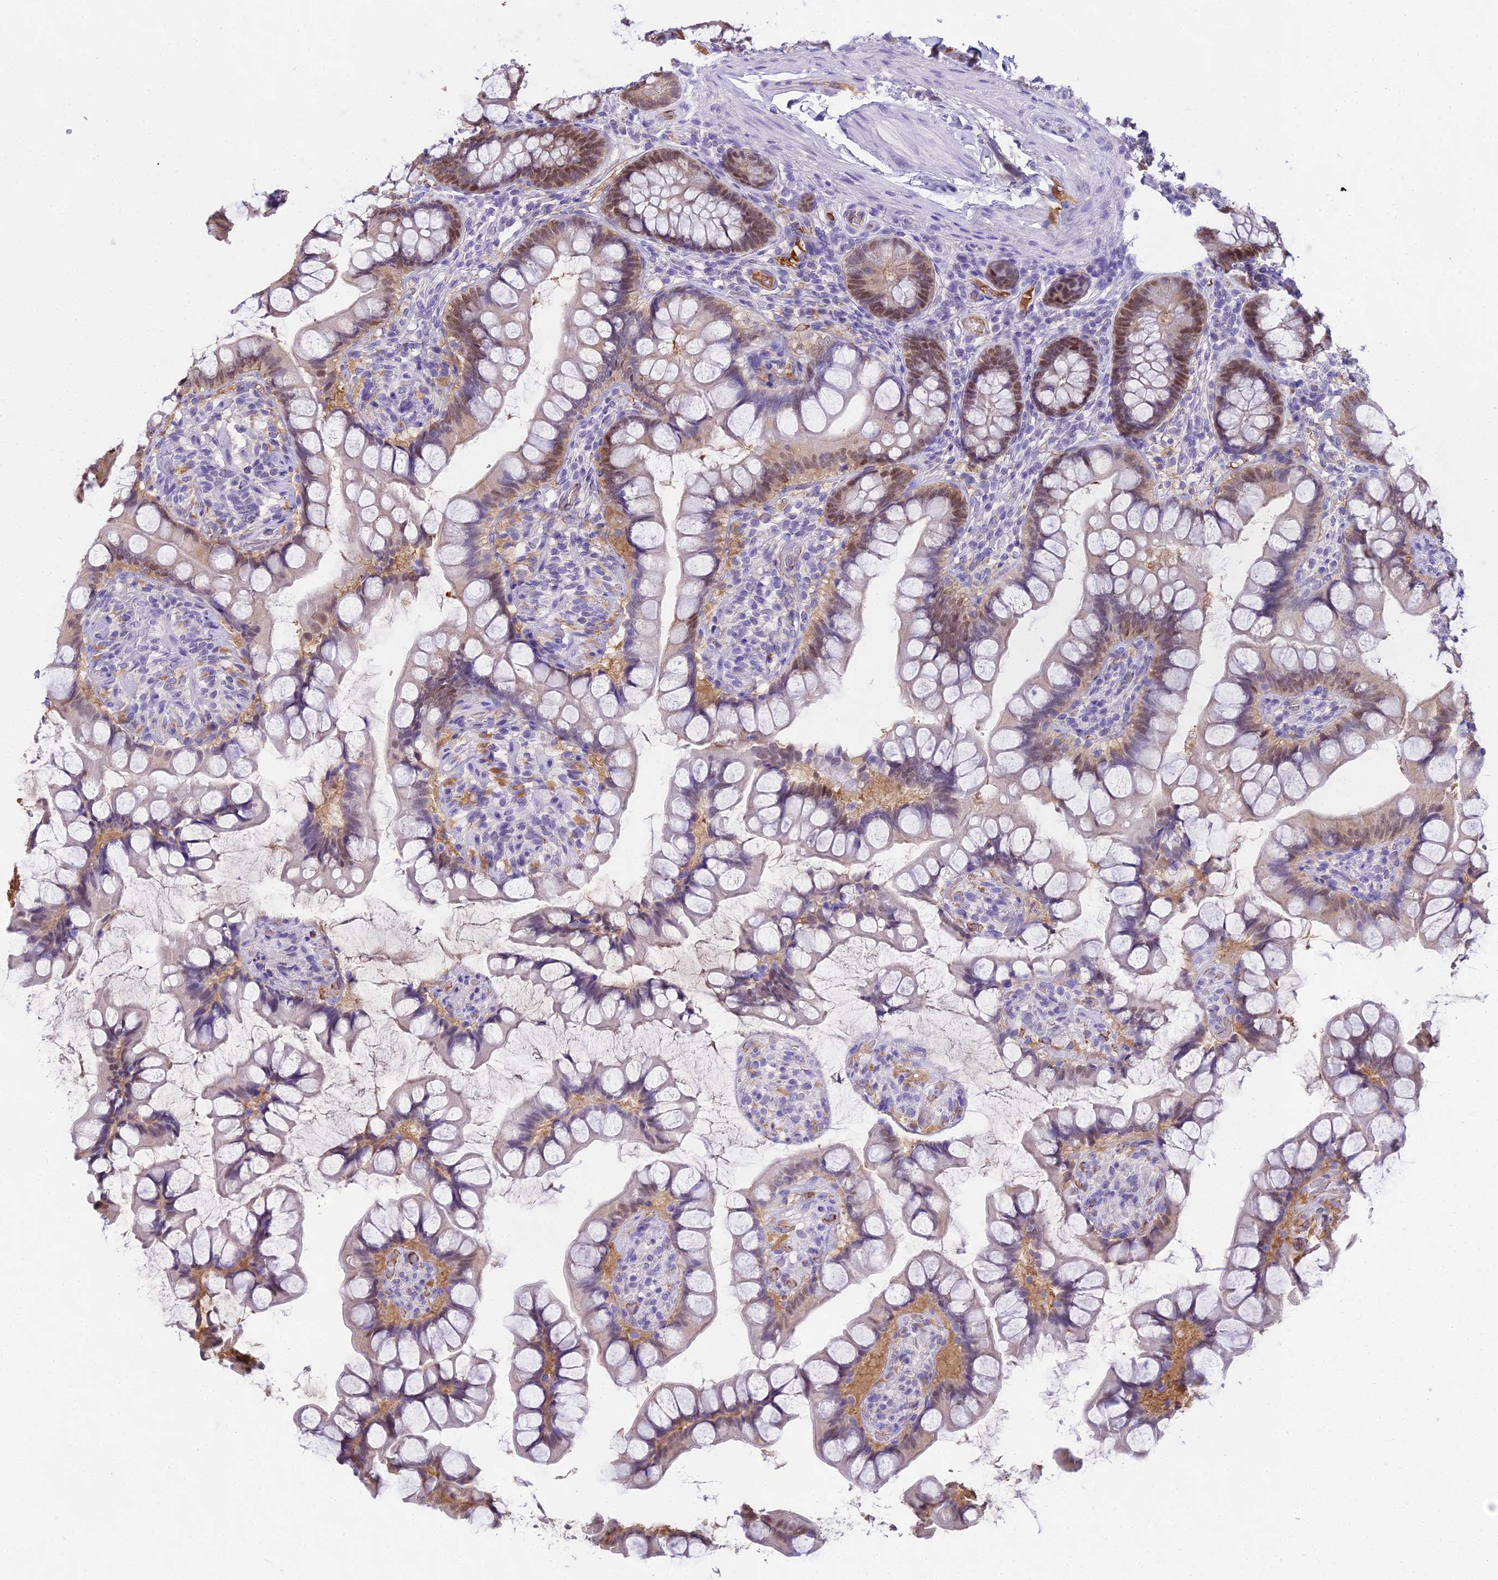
{"staining": {"intensity": "moderate", "quantity": "25%-75%", "location": "nuclear"}, "tissue": "small intestine", "cell_type": "Glandular cells", "image_type": "normal", "snomed": [{"axis": "morphology", "description": "Normal tissue, NOS"}, {"axis": "topography", "description": "Small intestine"}], "caption": "Glandular cells show medium levels of moderate nuclear expression in about 25%-75% of cells in benign small intestine.", "gene": "MAT2A", "patient": {"sex": "male", "age": 70}}